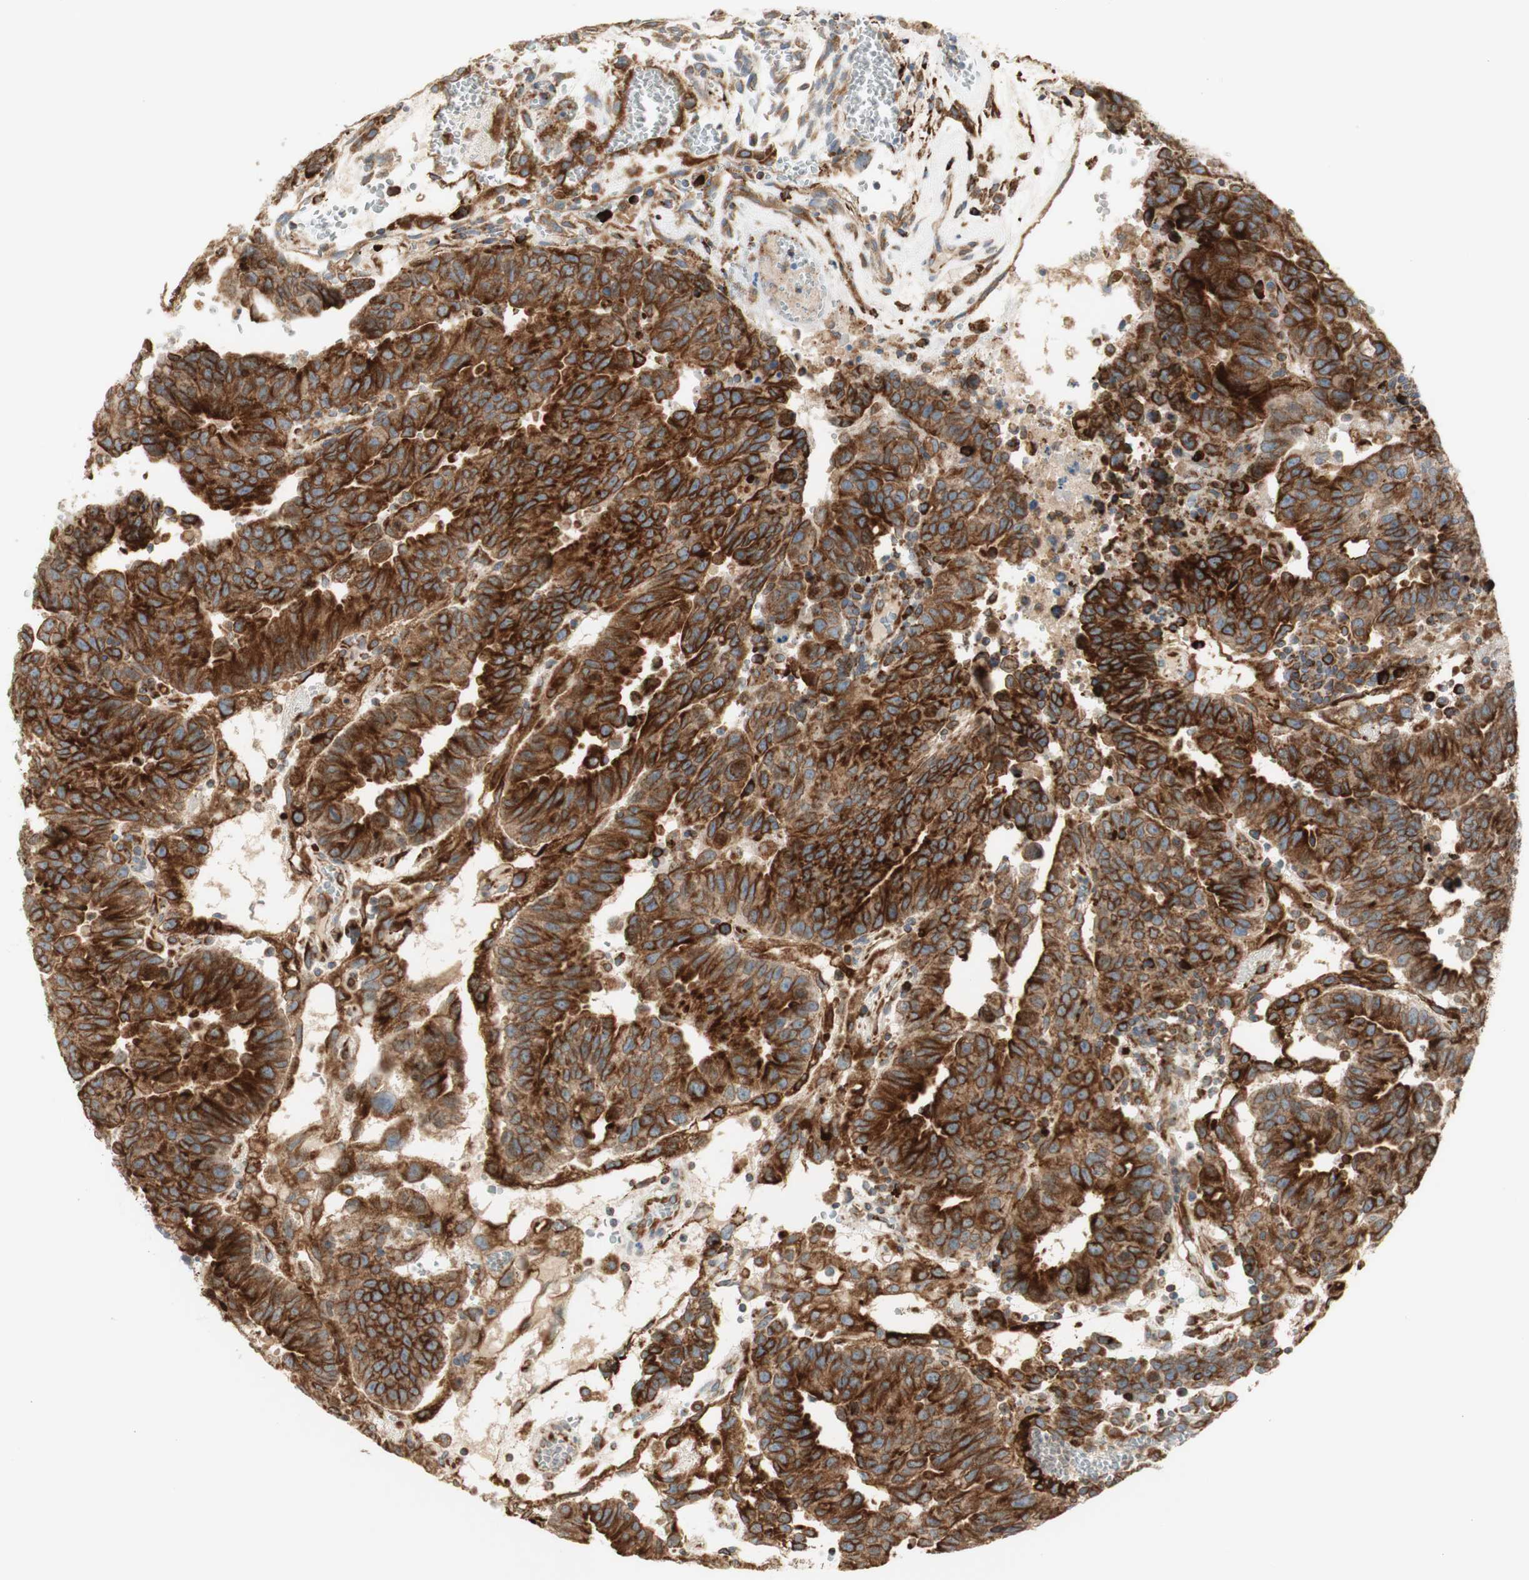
{"staining": {"intensity": "strong", "quantity": ">75%", "location": "cytoplasmic/membranous"}, "tissue": "testis cancer", "cell_type": "Tumor cells", "image_type": "cancer", "snomed": [{"axis": "morphology", "description": "Seminoma, NOS"}, {"axis": "morphology", "description": "Carcinoma, Embryonal, NOS"}, {"axis": "topography", "description": "Testis"}], "caption": "Testis cancer was stained to show a protein in brown. There is high levels of strong cytoplasmic/membranous positivity in about >75% of tumor cells. The protein of interest is stained brown, and the nuclei are stained in blue (DAB IHC with brightfield microscopy, high magnification).", "gene": "MANF", "patient": {"sex": "male", "age": 52}}